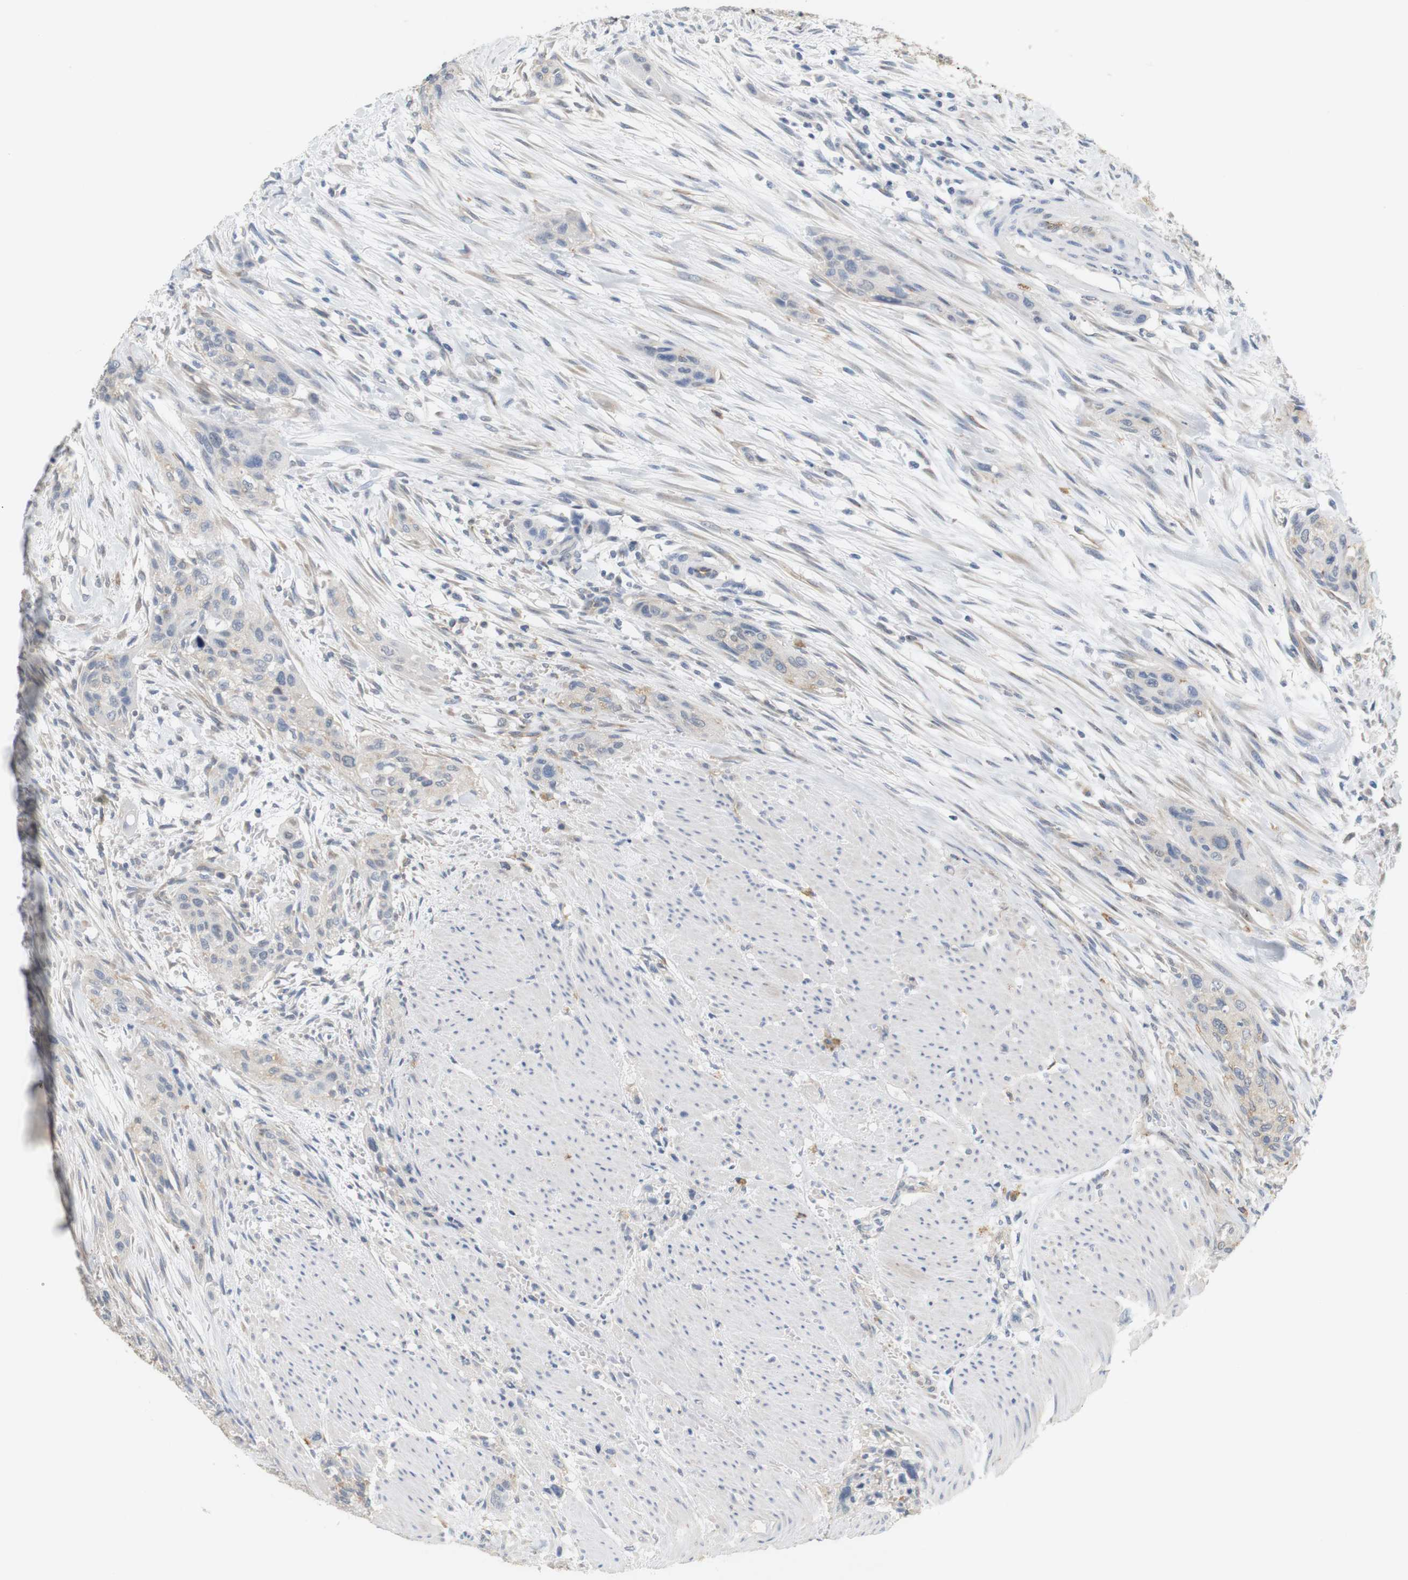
{"staining": {"intensity": "negative", "quantity": "none", "location": "none"}, "tissue": "urothelial cancer", "cell_type": "Tumor cells", "image_type": "cancer", "snomed": [{"axis": "morphology", "description": "Urothelial carcinoma, High grade"}, {"axis": "topography", "description": "Urinary bladder"}], "caption": "High-grade urothelial carcinoma was stained to show a protein in brown. There is no significant staining in tumor cells.", "gene": "OSR1", "patient": {"sex": "male", "age": 35}}